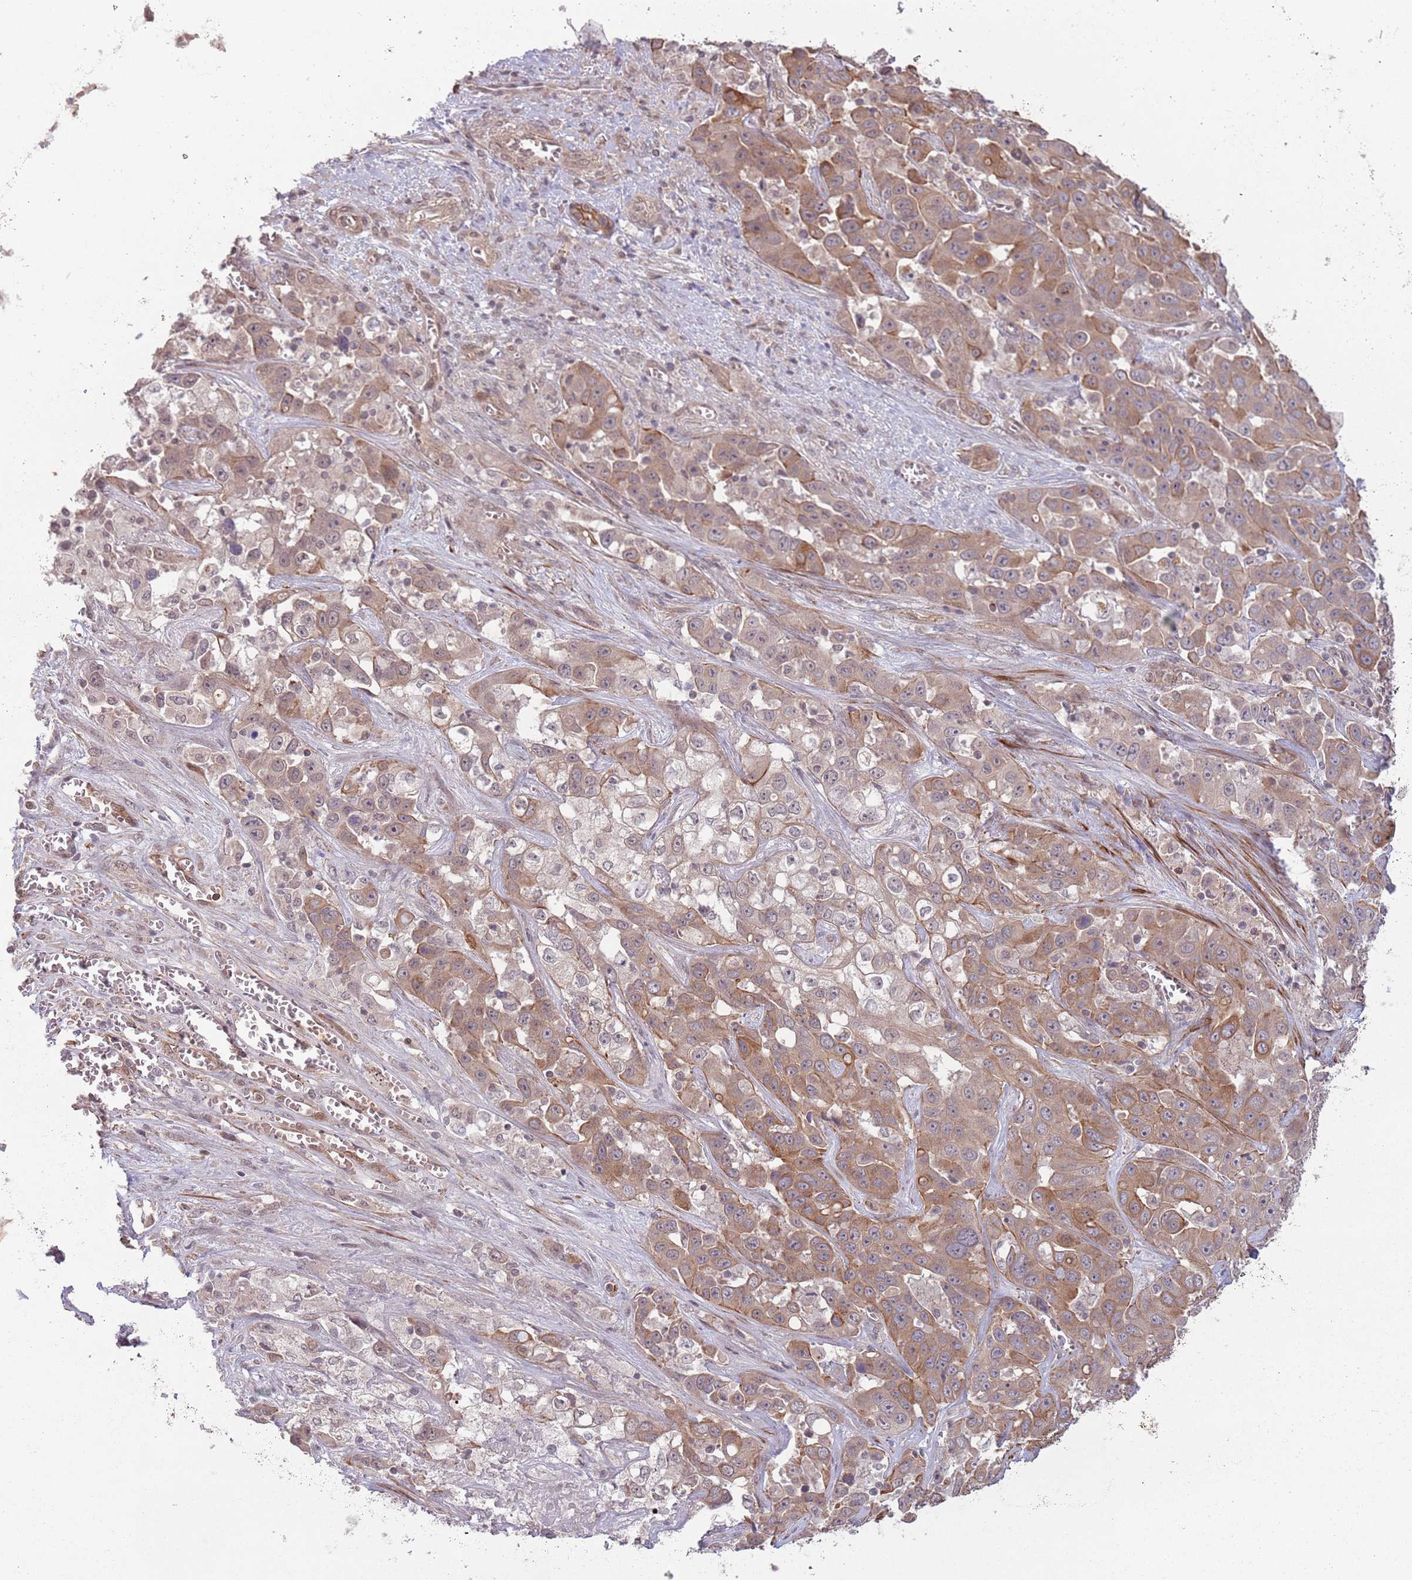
{"staining": {"intensity": "moderate", "quantity": "25%-75%", "location": "cytoplasmic/membranous"}, "tissue": "liver cancer", "cell_type": "Tumor cells", "image_type": "cancer", "snomed": [{"axis": "morphology", "description": "Cholangiocarcinoma"}, {"axis": "topography", "description": "Liver"}], "caption": "High-power microscopy captured an immunohistochemistry photomicrograph of liver cancer (cholangiocarcinoma), revealing moderate cytoplasmic/membranous staining in approximately 25%-75% of tumor cells.", "gene": "CCDC154", "patient": {"sex": "female", "age": 52}}